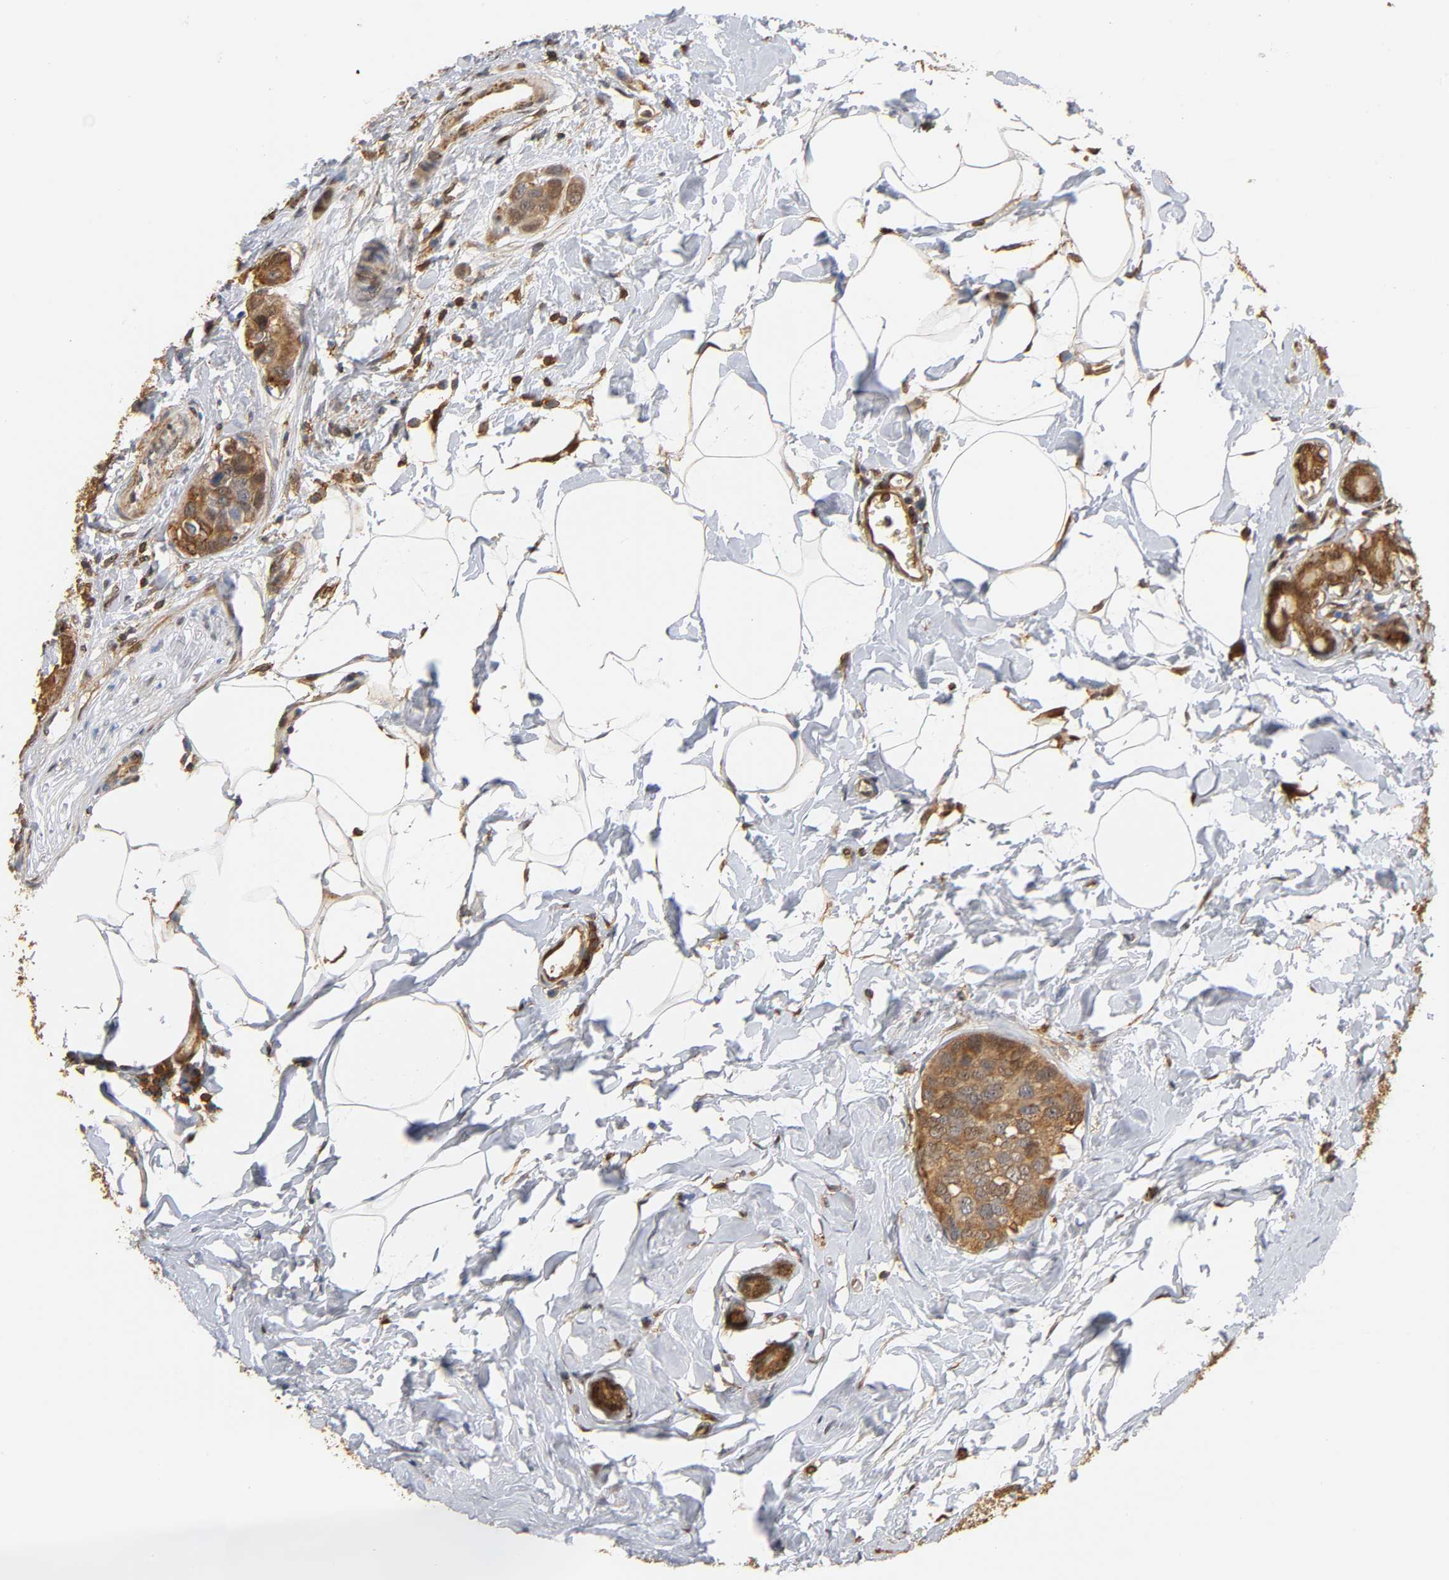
{"staining": {"intensity": "moderate", "quantity": ">75%", "location": "cytoplasmic/membranous"}, "tissue": "breast cancer", "cell_type": "Tumor cells", "image_type": "cancer", "snomed": [{"axis": "morphology", "description": "Normal tissue, NOS"}, {"axis": "morphology", "description": "Duct carcinoma"}, {"axis": "topography", "description": "Breast"}], "caption": "About >75% of tumor cells in human invasive ductal carcinoma (breast) exhibit moderate cytoplasmic/membranous protein expression as visualized by brown immunohistochemical staining.", "gene": "ANXA11", "patient": {"sex": "female", "age": 50}}